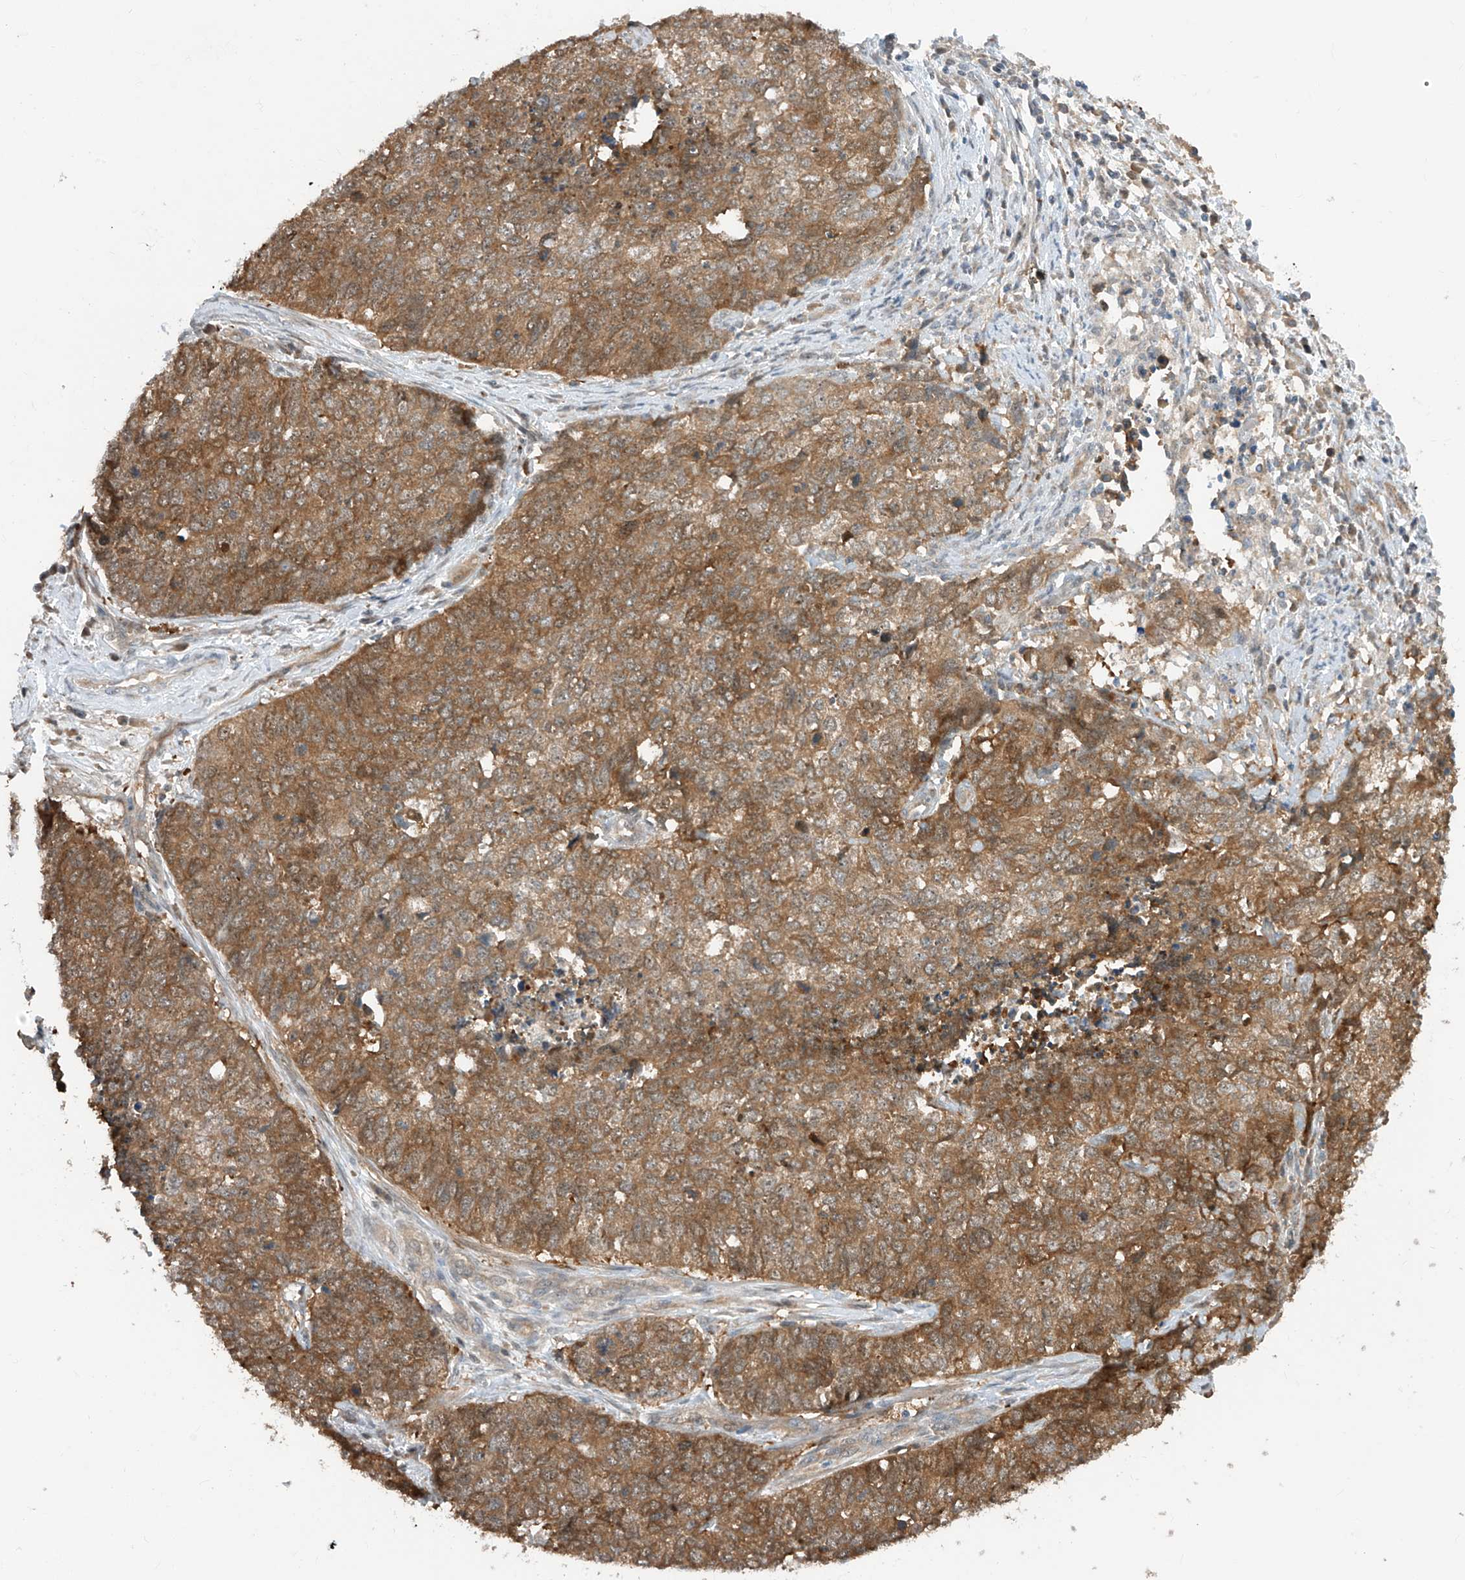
{"staining": {"intensity": "moderate", "quantity": ">75%", "location": "cytoplasmic/membranous"}, "tissue": "cervical cancer", "cell_type": "Tumor cells", "image_type": "cancer", "snomed": [{"axis": "morphology", "description": "Squamous cell carcinoma, NOS"}, {"axis": "topography", "description": "Cervix"}], "caption": "Immunohistochemical staining of cervical cancer (squamous cell carcinoma) displays medium levels of moderate cytoplasmic/membranous protein expression in about >75% of tumor cells. The staining was performed using DAB (3,3'-diaminobenzidine) to visualize the protein expression in brown, while the nuclei were stained in blue with hematoxylin (Magnification: 20x).", "gene": "TTC38", "patient": {"sex": "female", "age": 63}}